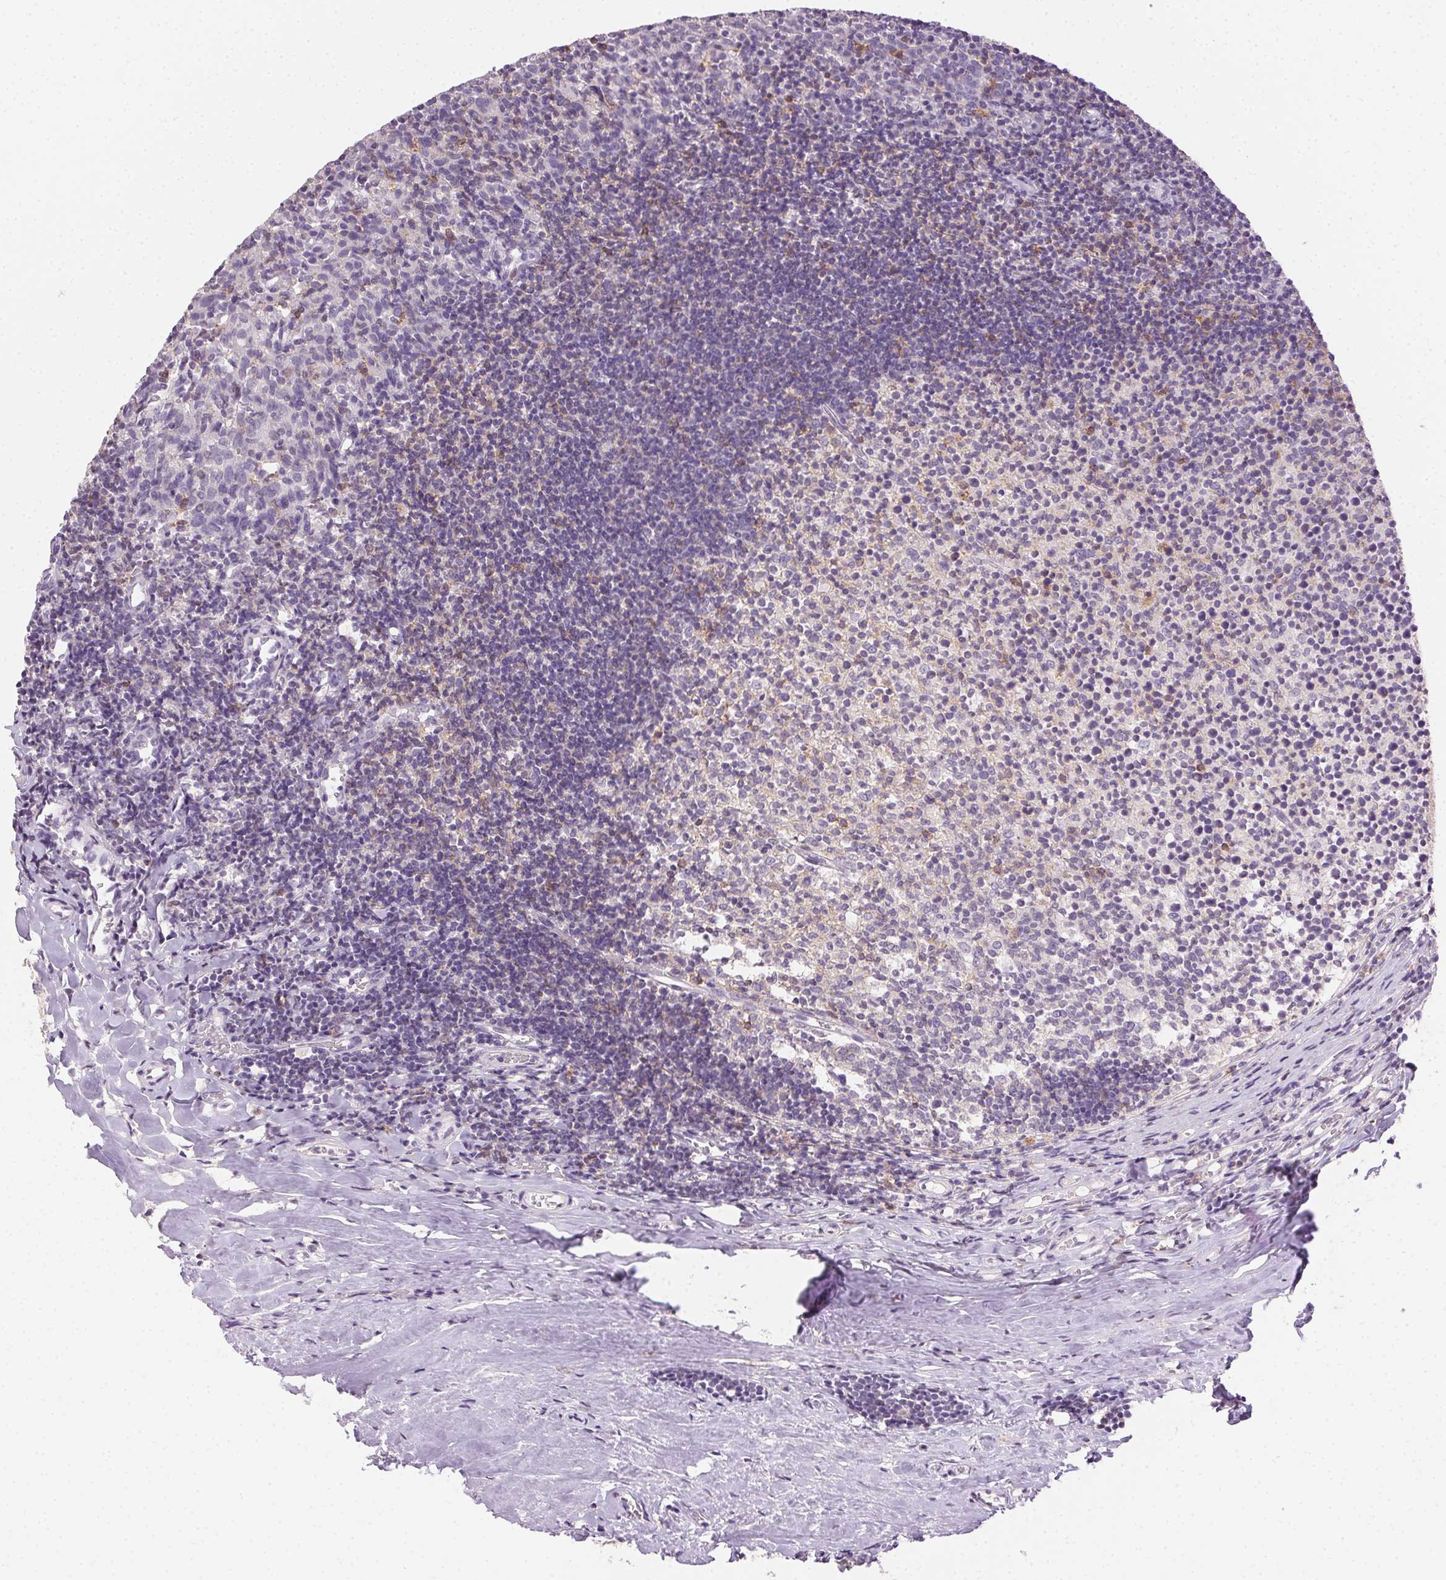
{"staining": {"intensity": "negative", "quantity": "none", "location": "none"}, "tissue": "tonsil", "cell_type": "Germinal center cells", "image_type": "normal", "snomed": [{"axis": "morphology", "description": "Normal tissue, NOS"}, {"axis": "topography", "description": "Tonsil"}], "caption": "There is no significant expression in germinal center cells of tonsil.", "gene": "AKAP5", "patient": {"sex": "female", "age": 10}}